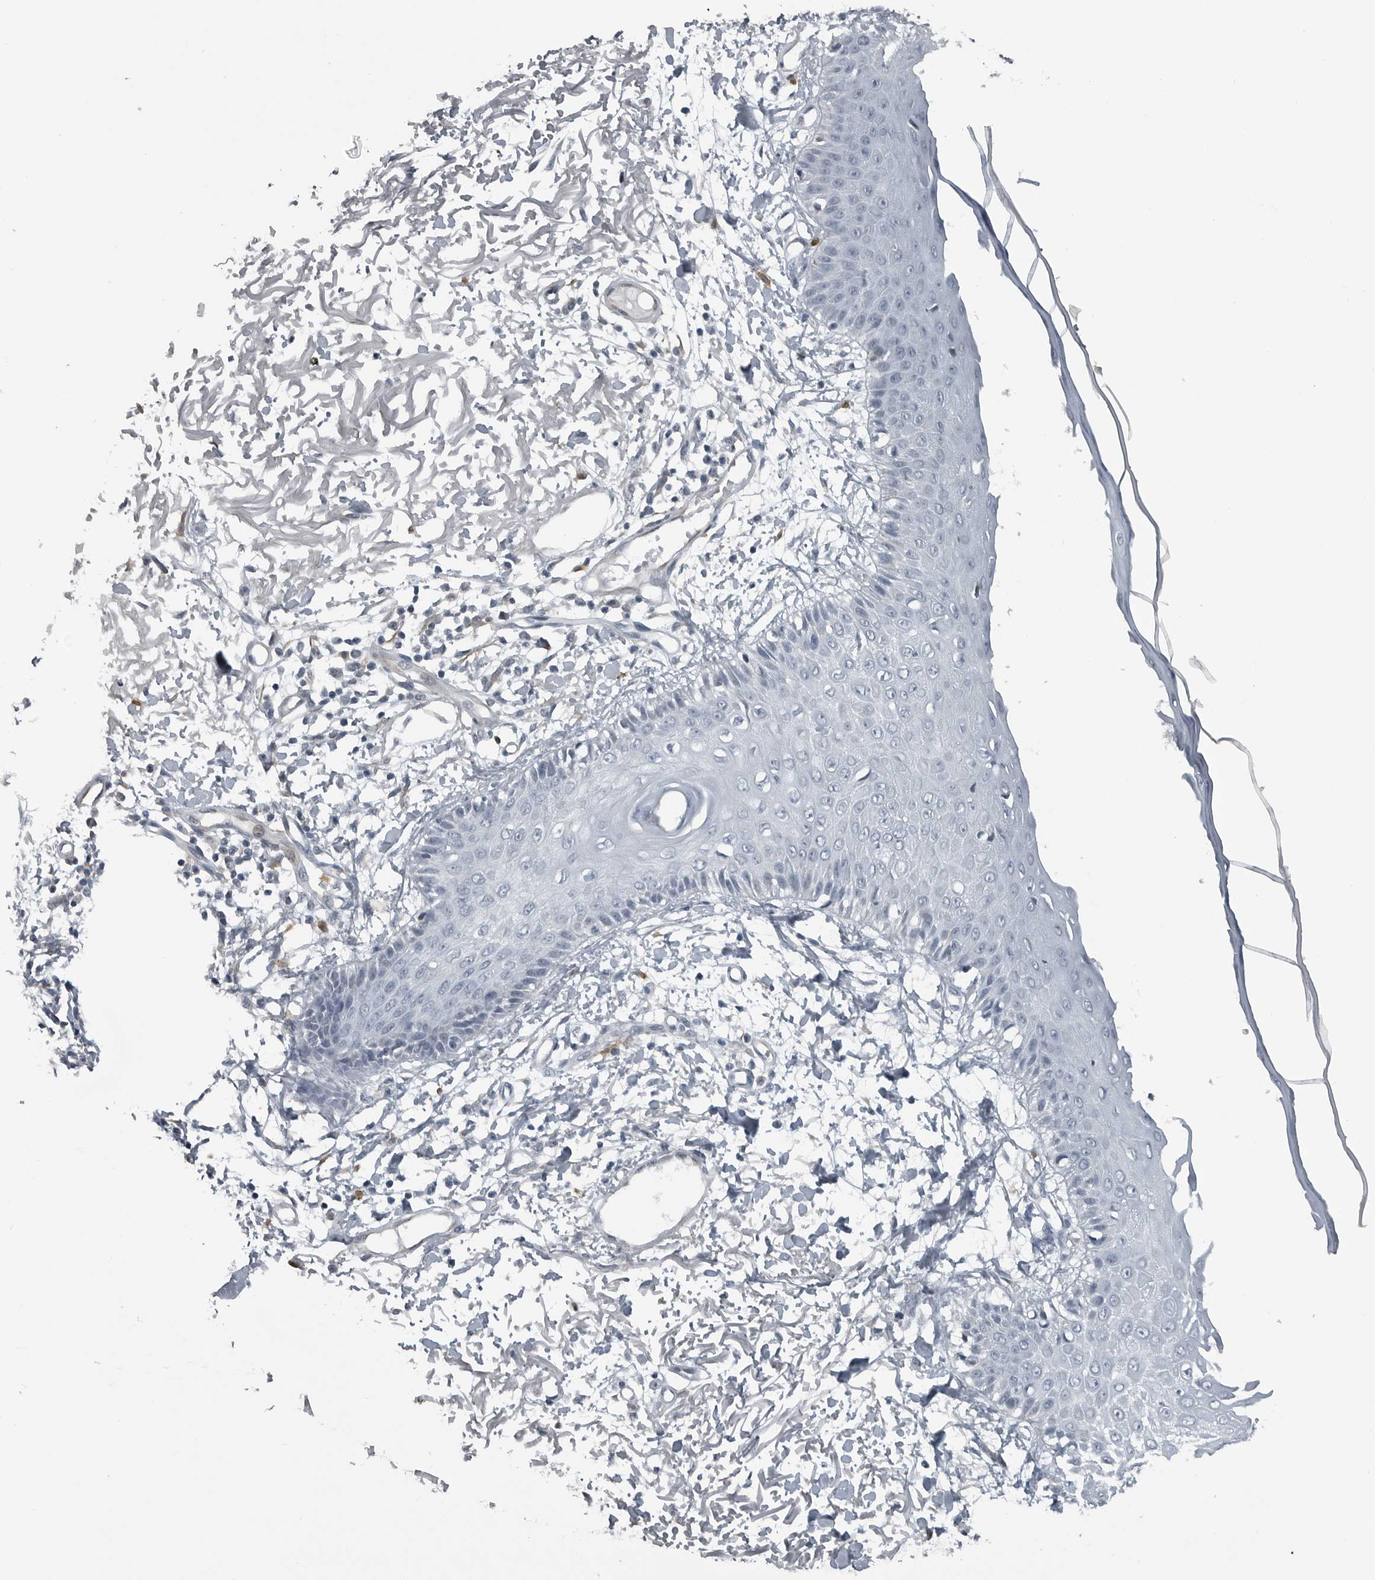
{"staining": {"intensity": "negative", "quantity": "none", "location": "none"}, "tissue": "skin", "cell_type": "Fibroblasts", "image_type": "normal", "snomed": [{"axis": "morphology", "description": "Normal tissue, NOS"}, {"axis": "morphology", "description": "Squamous cell carcinoma, NOS"}, {"axis": "topography", "description": "Skin"}, {"axis": "topography", "description": "Peripheral nerve tissue"}], "caption": "Immunohistochemistry of normal skin exhibits no staining in fibroblasts.", "gene": "GAK", "patient": {"sex": "male", "age": 83}}